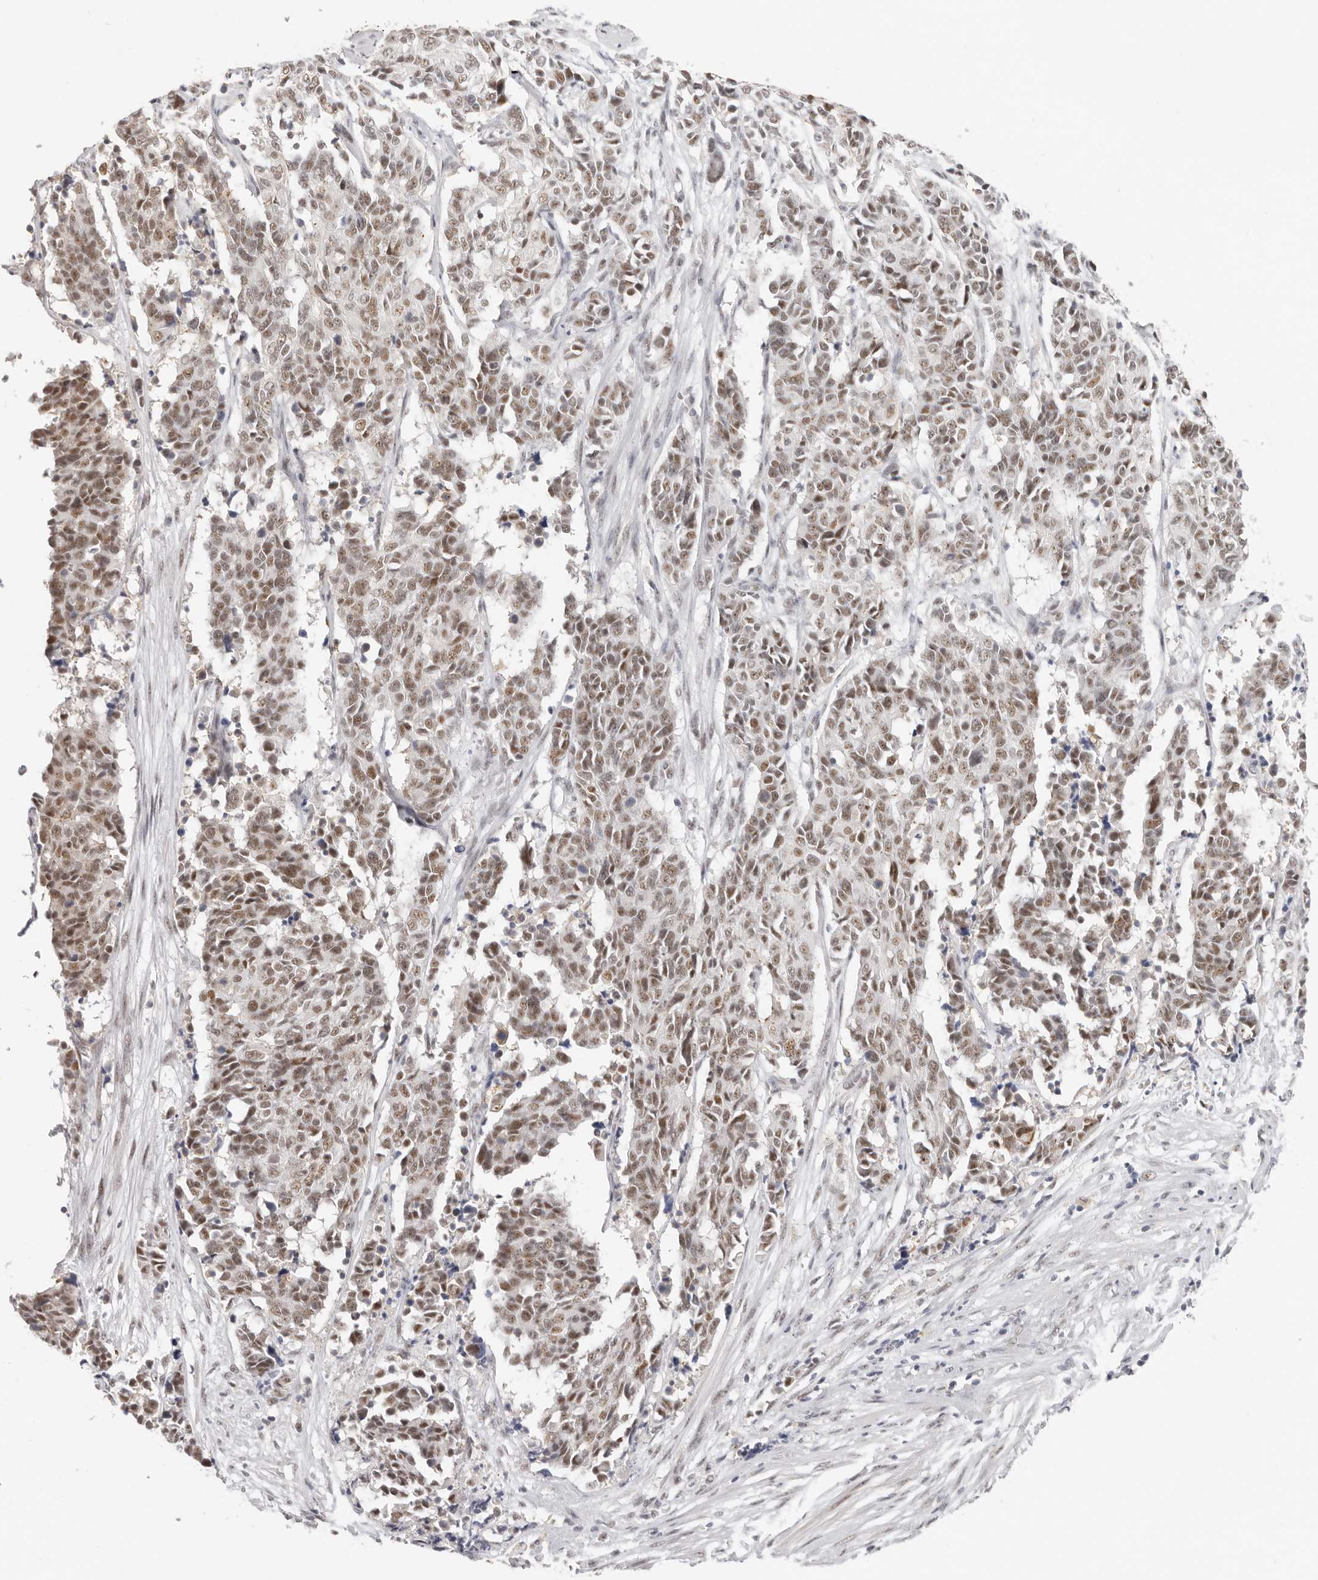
{"staining": {"intensity": "moderate", "quantity": ">75%", "location": "nuclear"}, "tissue": "cervical cancer", "cell_type": "Tumor cells", "image_type": "cancer", "snomed": [{"axis": "morphology", "description": "Normal tissue, NOS"}, {"axis": "morphology", "description": "Squamous cell carcinoma, NOS"}, {"axis": "topography", "description": "Cervix"}], "caption": "The image displays staining of cervical cancer (squamous cell carcinoma), revealing moderate nuclear protein expression (brown color) within tumor cells.", "gene": "LARP7", "patient": {"sex": "female", "age": 35}}